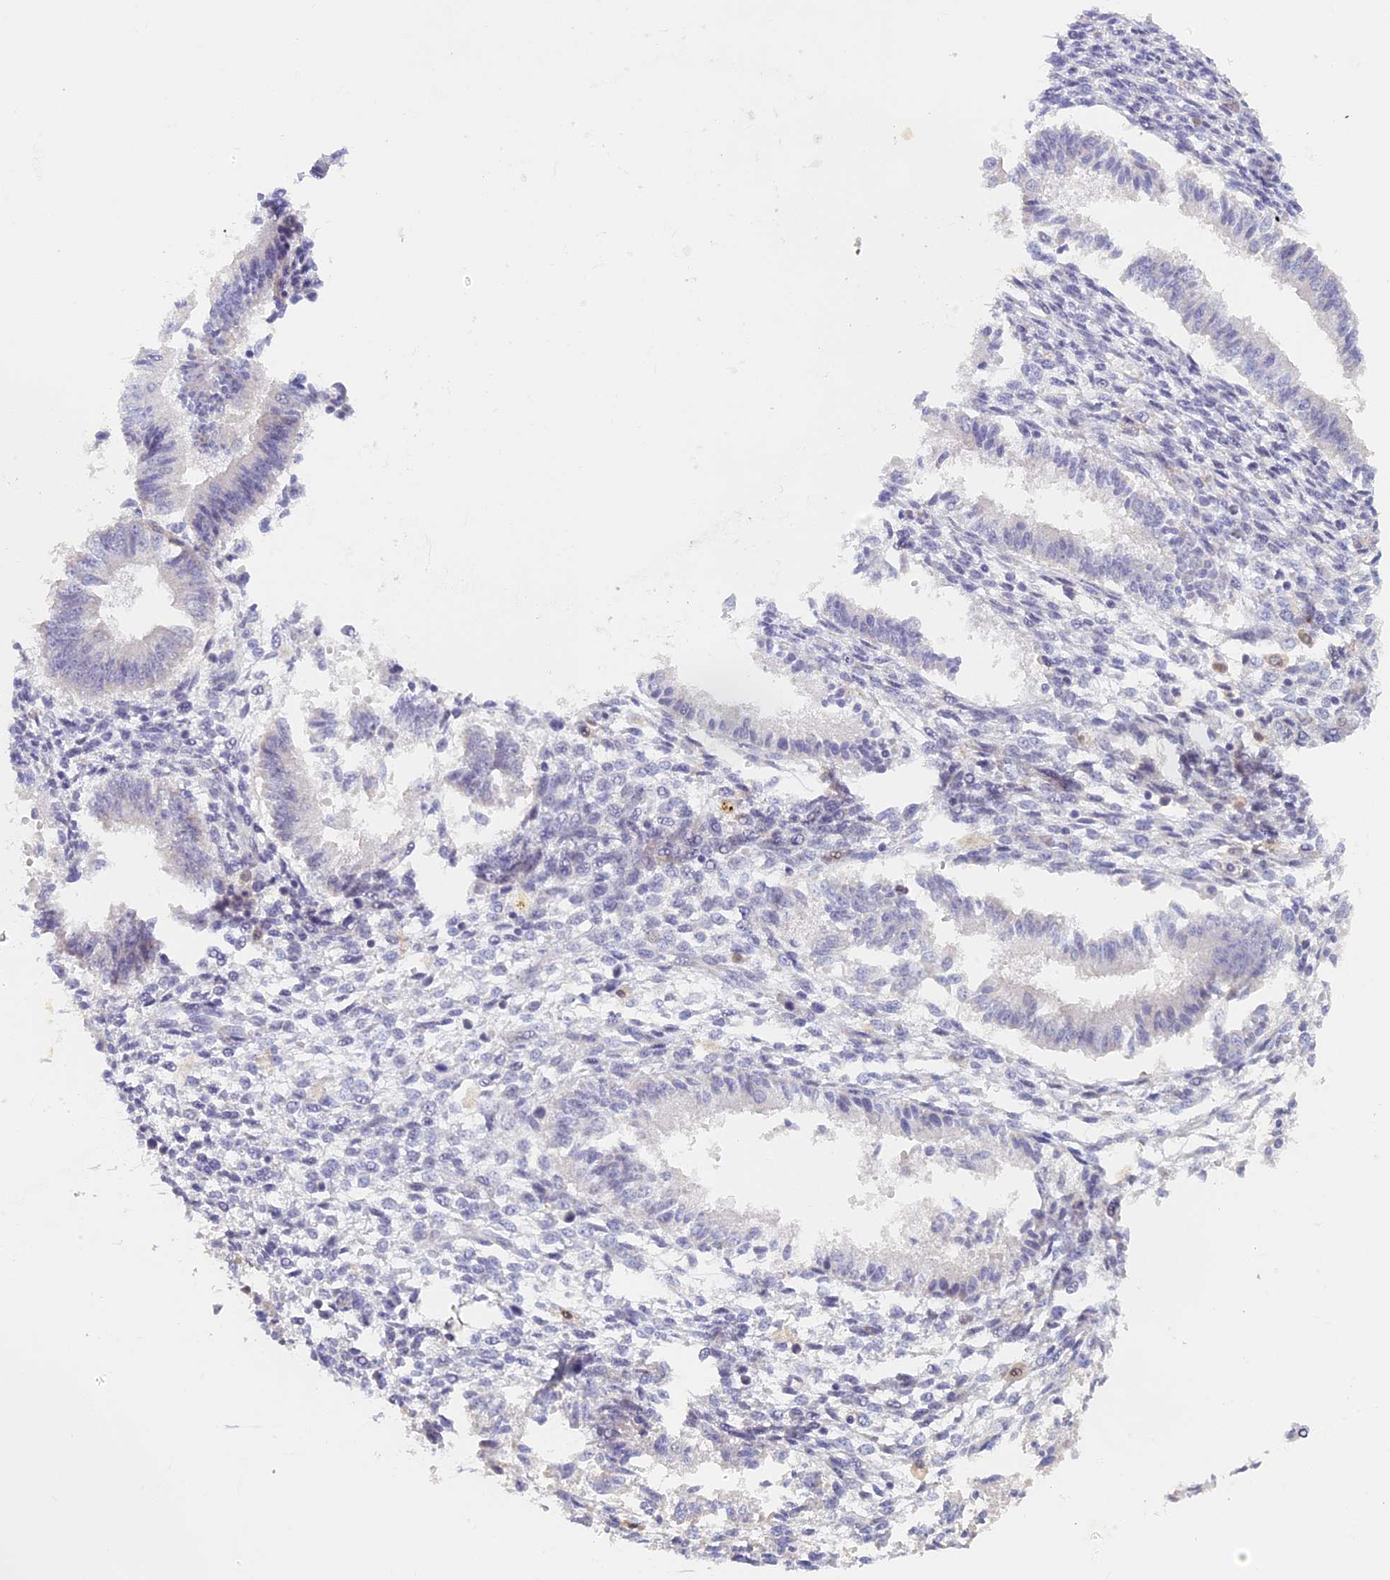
{"staining": {"intensity": "negative", "quantity": "none", "location": "none"}, "tissue": "endometrium", "cell_type": "Cells in endometrial stroma", "image_type": "normal", "snomed": [{"axis": "morphology", "description": "Normal tissue, NOS"}, {"axis": "topography", "description": "Uterus"}, {"axis": "topography", "description": "Endometrium"}], "caption": "This is a photomicrograph of immunohistochemistry staining of unremarkable endometrium, which shows no staining in cells in endometrial stroma.", "gene": "NCF4", "patient": {"sex": "female", "age": 48}}